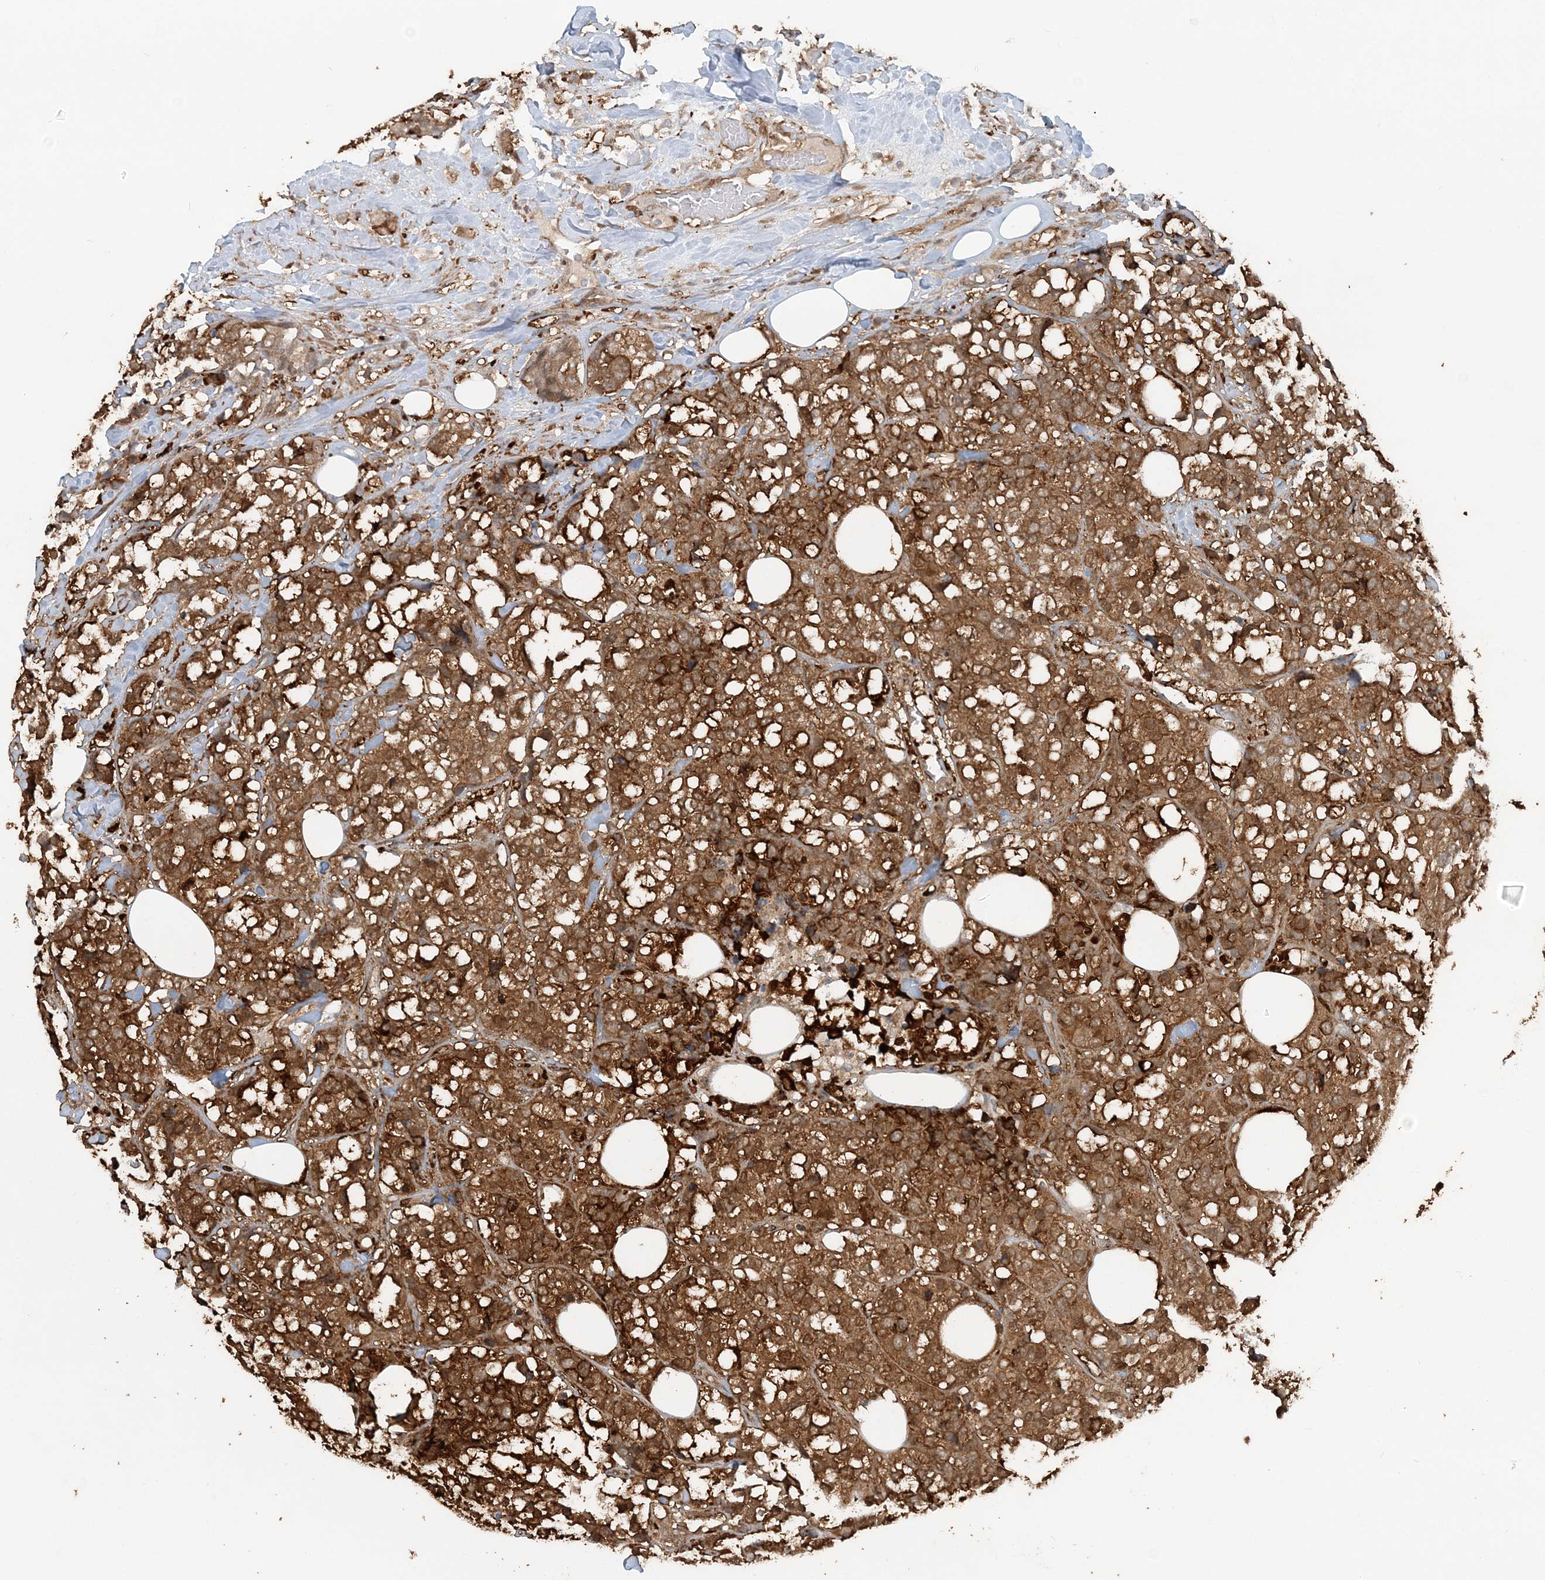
{"staining": {"intensity": "strong", "quantity": ">75%", "location": "cytoplasmic/membranous"}, "tissue": "breast cancer", "cell_type": "Tumor cells", "image_type": "cancer", "snomed": [{"axis": "morphology", "description": "Lobular carcinoma"}, {"axis": "topography", "description": "Breast"}], "caption": "Strong cytoplasmic/membranous protein expression is seen in approximately >75% of tumor cells in lobular carcinoma (breast).", "gene": "DSTN", "patient": {"sex": "female", "age": 59}}